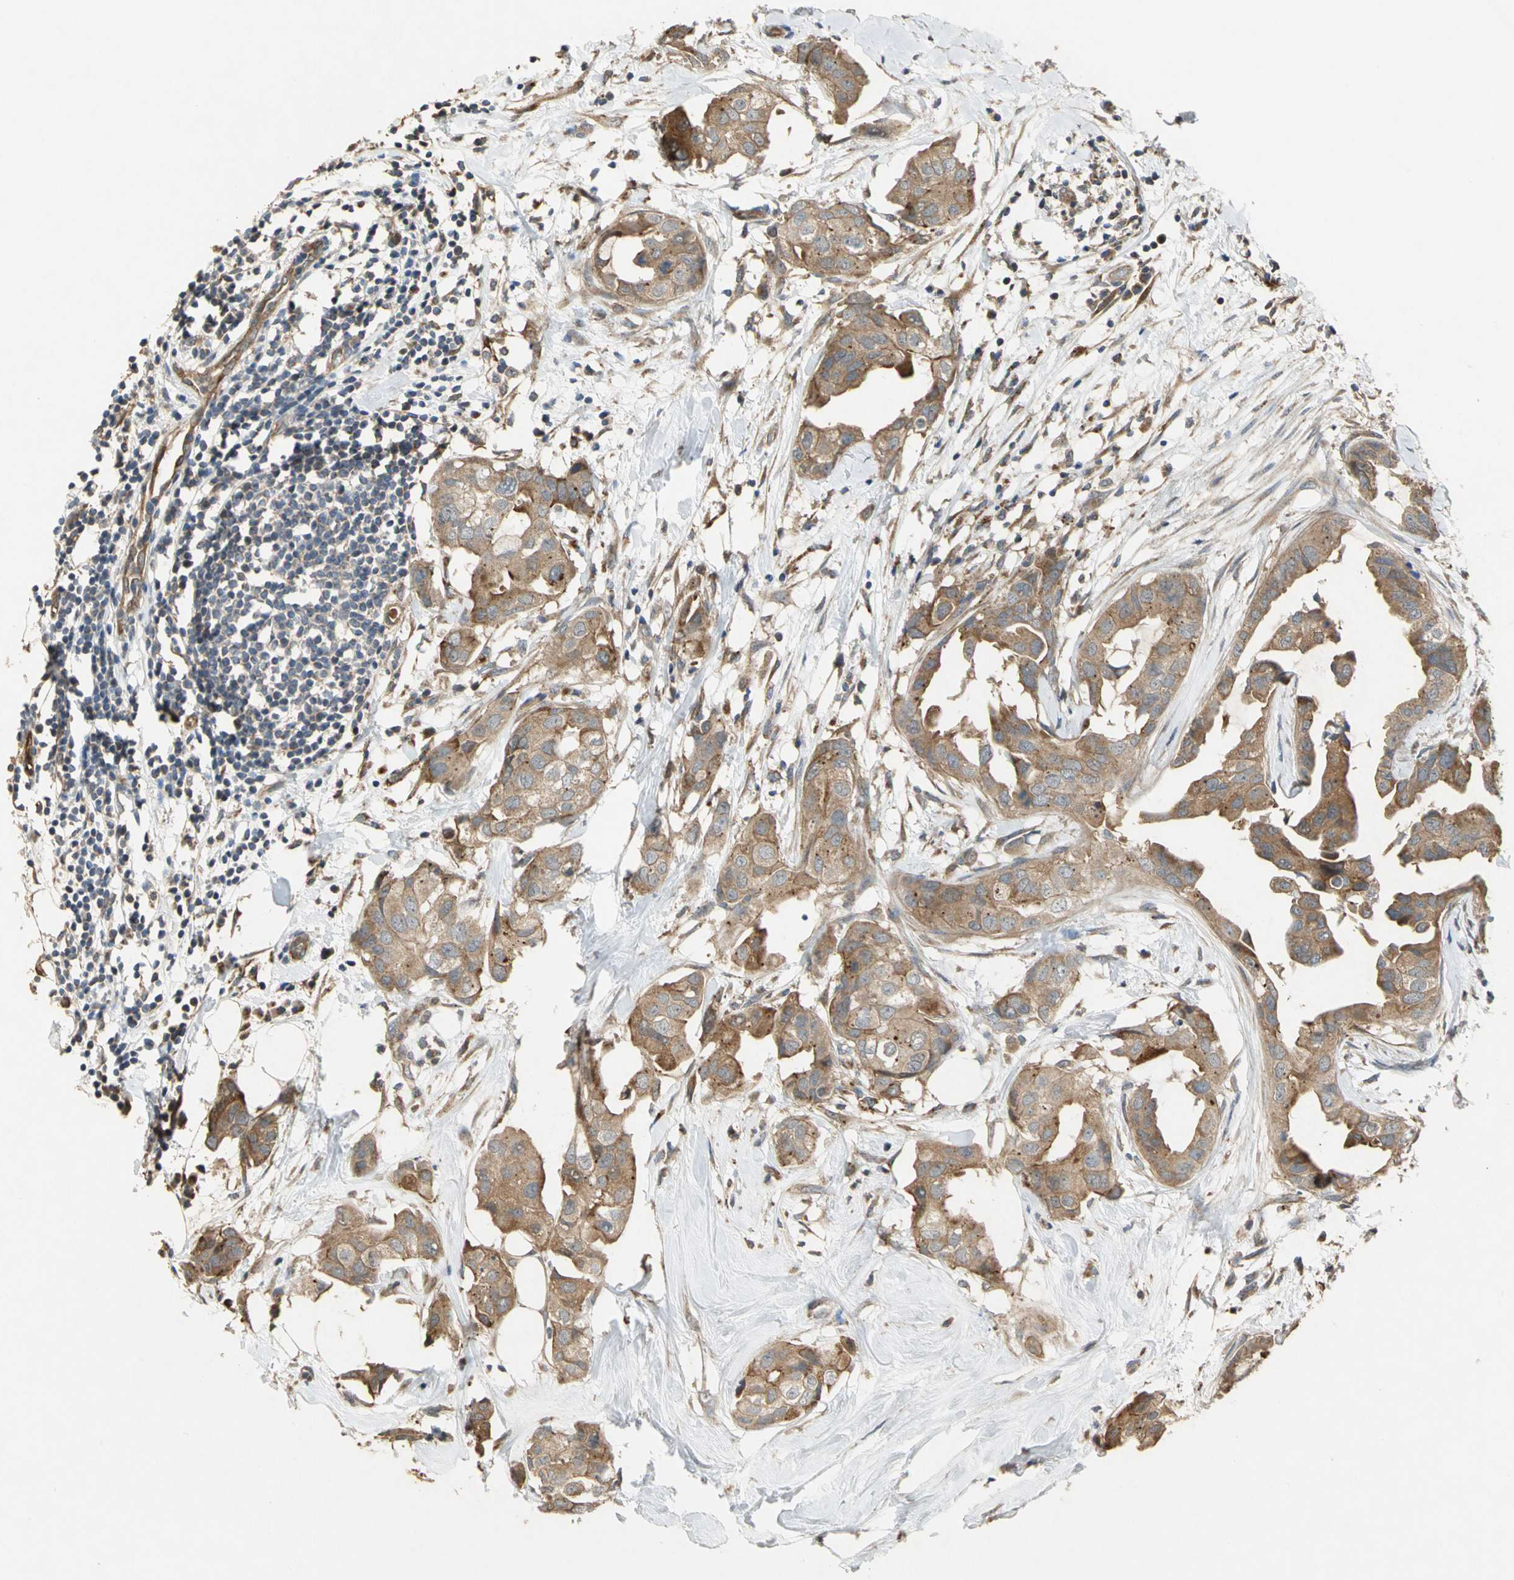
{"staining": {"intensity": "strong", "quantity": ">75%", "location": "cytoplasmic/membranous"}, "tissue": "breast cancer", "cell_type": "Tumor cells", "image_type": "cancer", "snomed": [{"axis": "morphology", "description": "Duct carcinoma"}, {"axis": "topography", "description": "Breast"}], "caption": "A high-resolution photomicrograph shows immunohistochemistry staining of breast cancer, which displays strong cytoplasmic/membranous expression in approximately >75% of tumor cells. The staining is performed using DAB (3,3'-diaminobenzidine) brown chromogen to label protein expression. The nuclei are counter-stained blue using hematoxylin.", "gene": "IL17RB", "patient": {"sex": "female", "age": 40}}